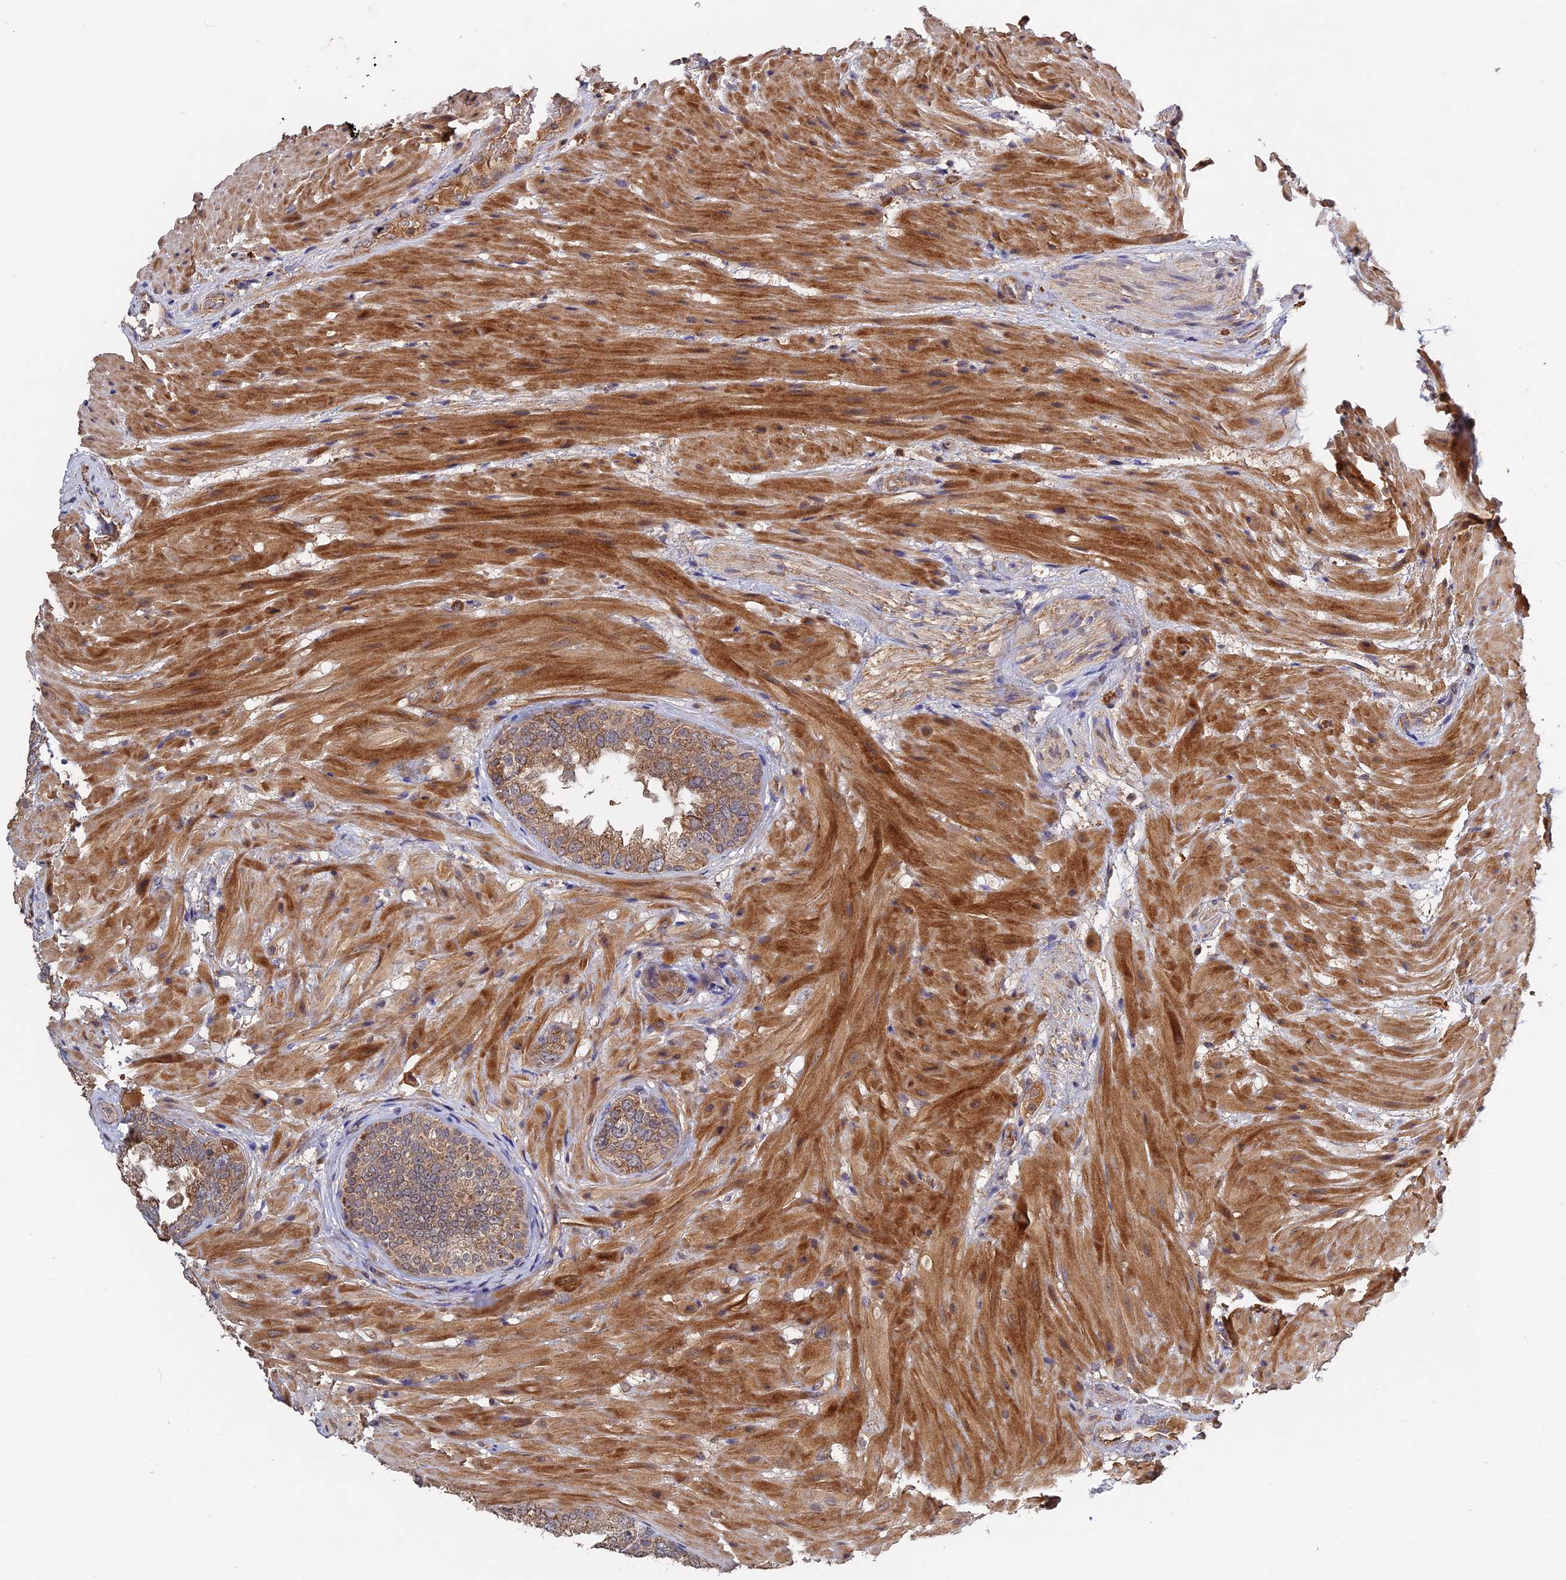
{"staining": {"intensity": "moderate", "quantity": ">75%", "location": "cytoplasmic/membranous"}, "tissue": "seminal vesicle", "cell_type": "Glandular cells", "image_type": "normal", "snomed": [{"axis": "morphology", "description": "Normal tissue, NOS"}, {"axis": "topography", "description": "Seminal veicle"}, {"axis": "topography", "description": "Peripheral nerve tissue"}], "caption": "About >75% of glandular cells in normal human seminal vesicle exhibit moderate cytoplasmic/membranous protein positivity as visualized by brown immunohistochemical staining.", "gene": "RAB15", "patient": {"sex": "male", "age": 63}}